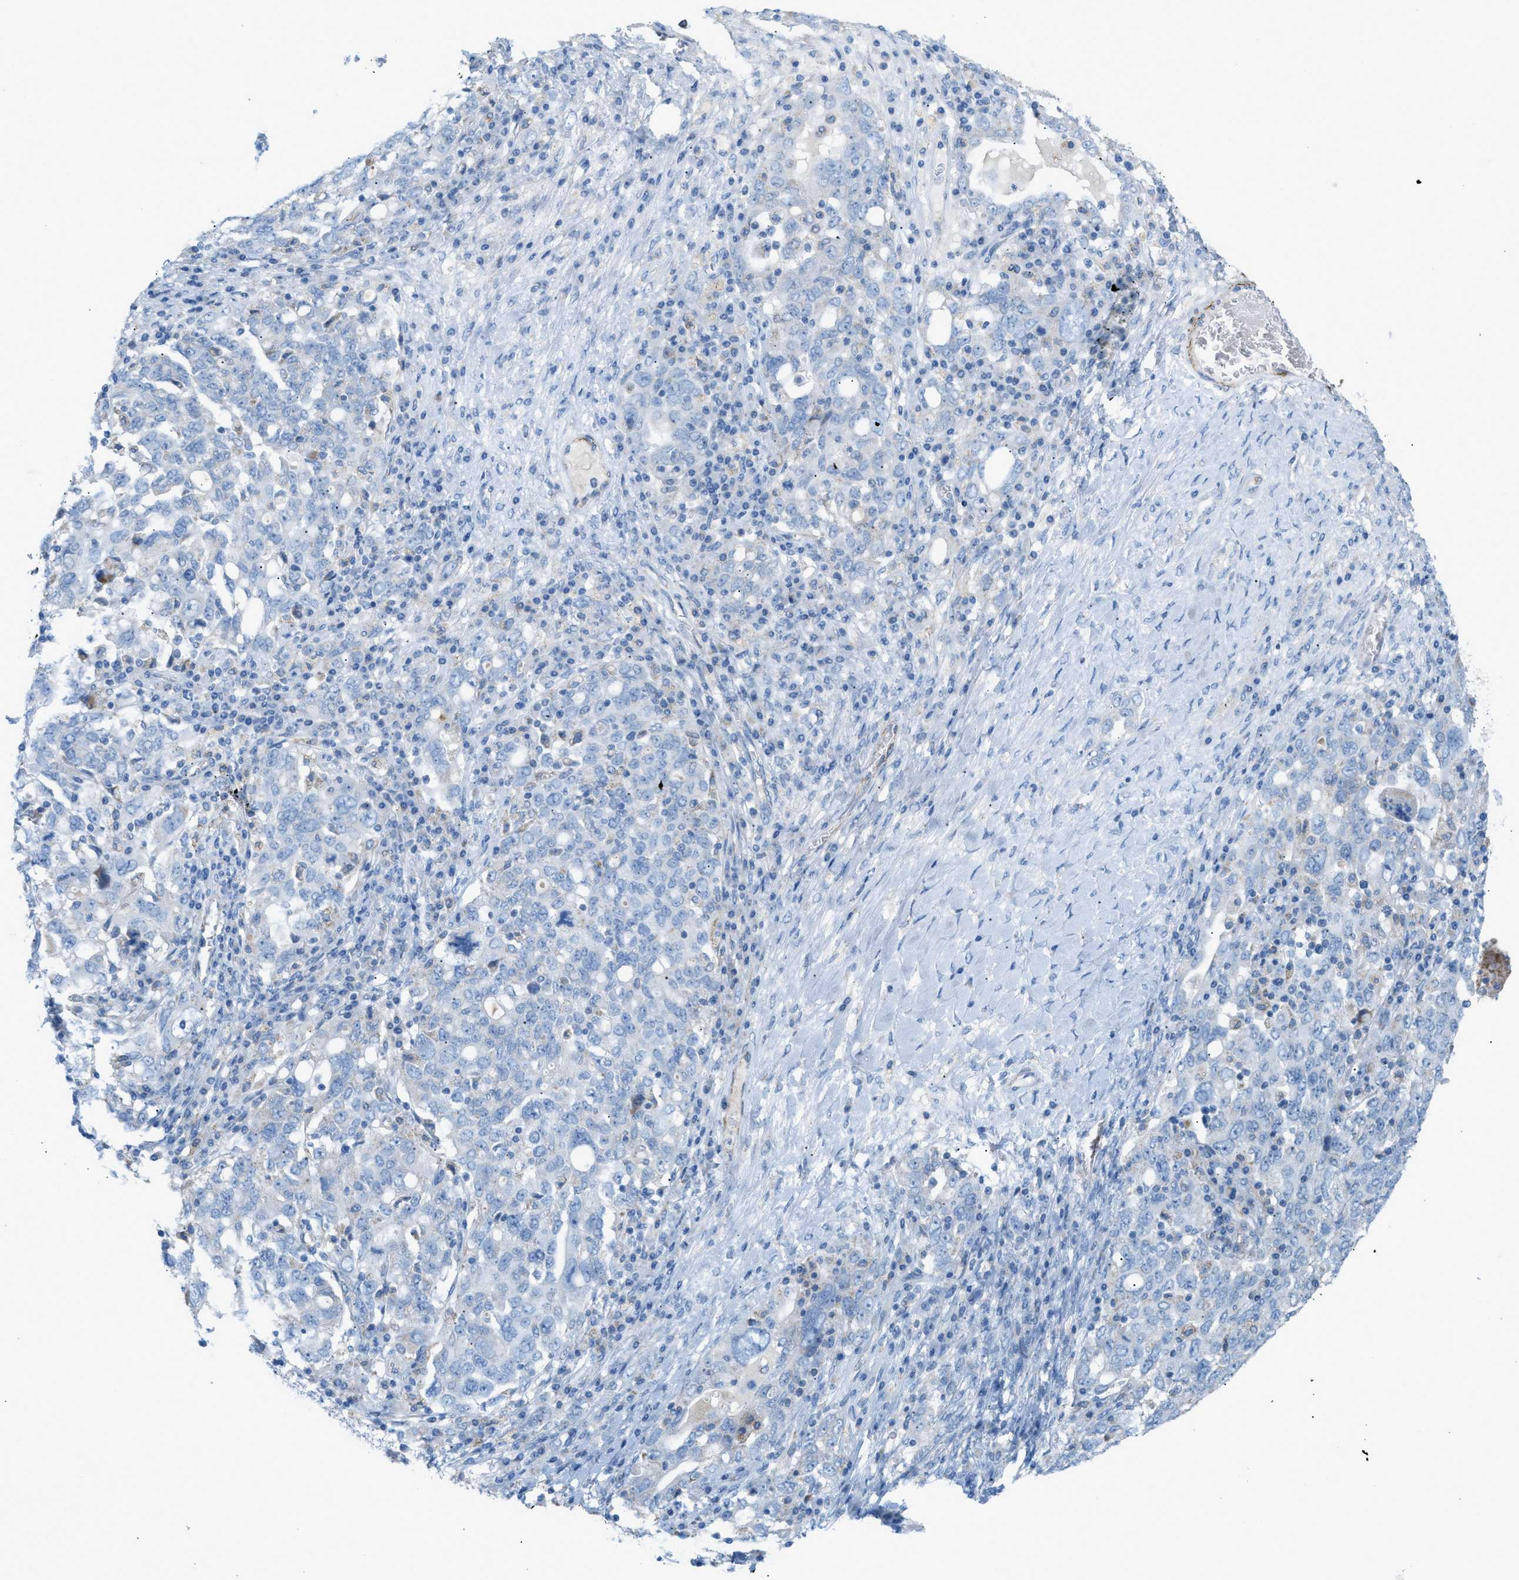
{"staining": {"intensity": "negative", "quantity": "none", "location": "none"}, "tissue": "ovarian cancer", "cell_type": "Tumor cells", "image_type": "cancer", "snomed": [{"axis": "morphology", "description": "Carcinoma, endometroid"}, {"axis": "topography", "description": "Ovary"}], "caption": "This is an immunohistochemistry (IHC) photomicrograph of endometroid carcinoma (ovarian). There is no positivity in tumor cells.", "gene": "MYH11", "patient": {"sex": "female", "age": 62}}